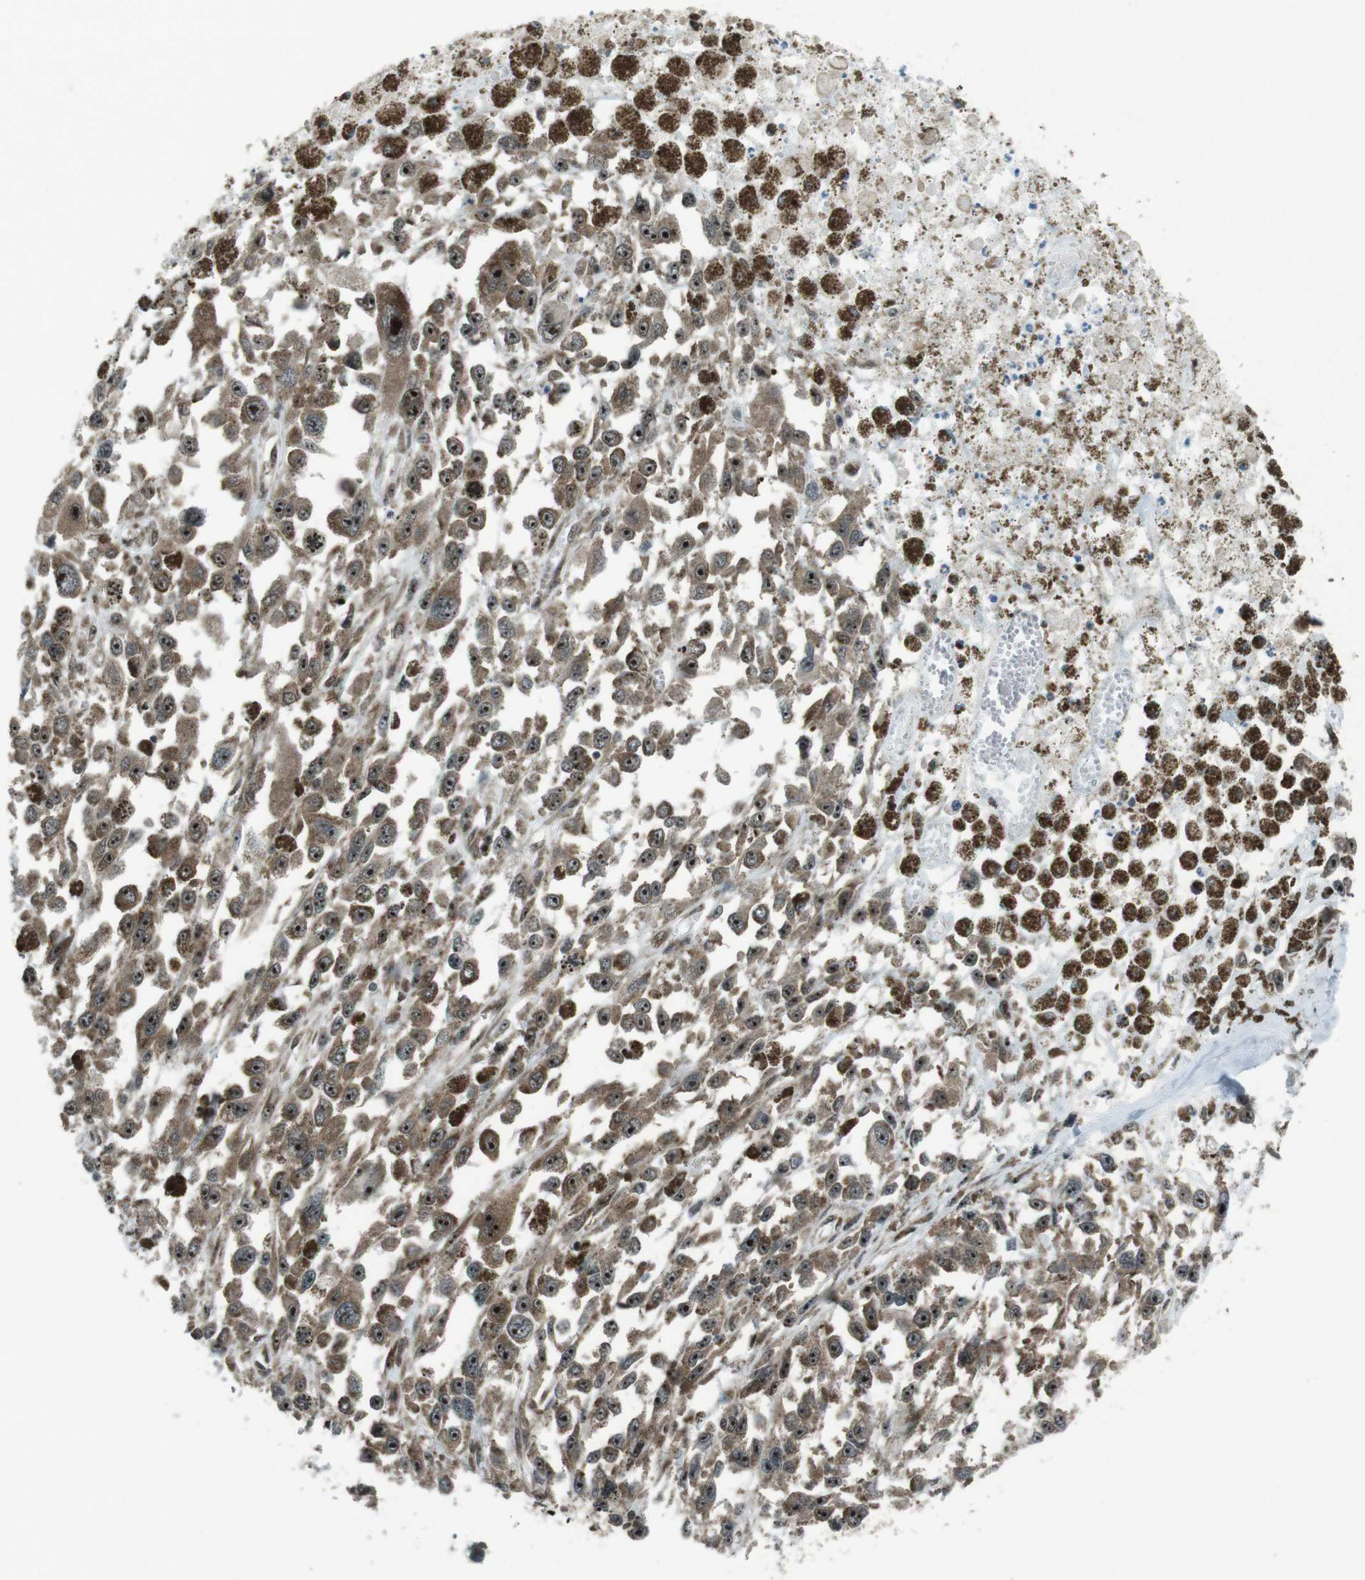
{"staining": {"intensity": "moderate", "quantity": ">75%", "location": "cytoplasmic/membranous,nuclear"}, "tissue": "melanoma", "cell_type": "Tumor cells", "image_type": "cancer", "snomed": [{"axis": "morphology", "description": "Malignant melanoma, Metastatic site"}, {"axis": "topography", "description": "Lymph node"}], "caption": "Immunohistochemistry (DAB) staining of human melanoma shows moderate cytoplasmic/membranous and nuclear protein expression in approximately >75% of tumor cells. The staining is performed using DAB brown chromogen to label protein expression. The nuclei are counter-stained blue using hematoxylin.", "gene": "CSNK1D", "patient": {"sex": "male", "age": 59}}